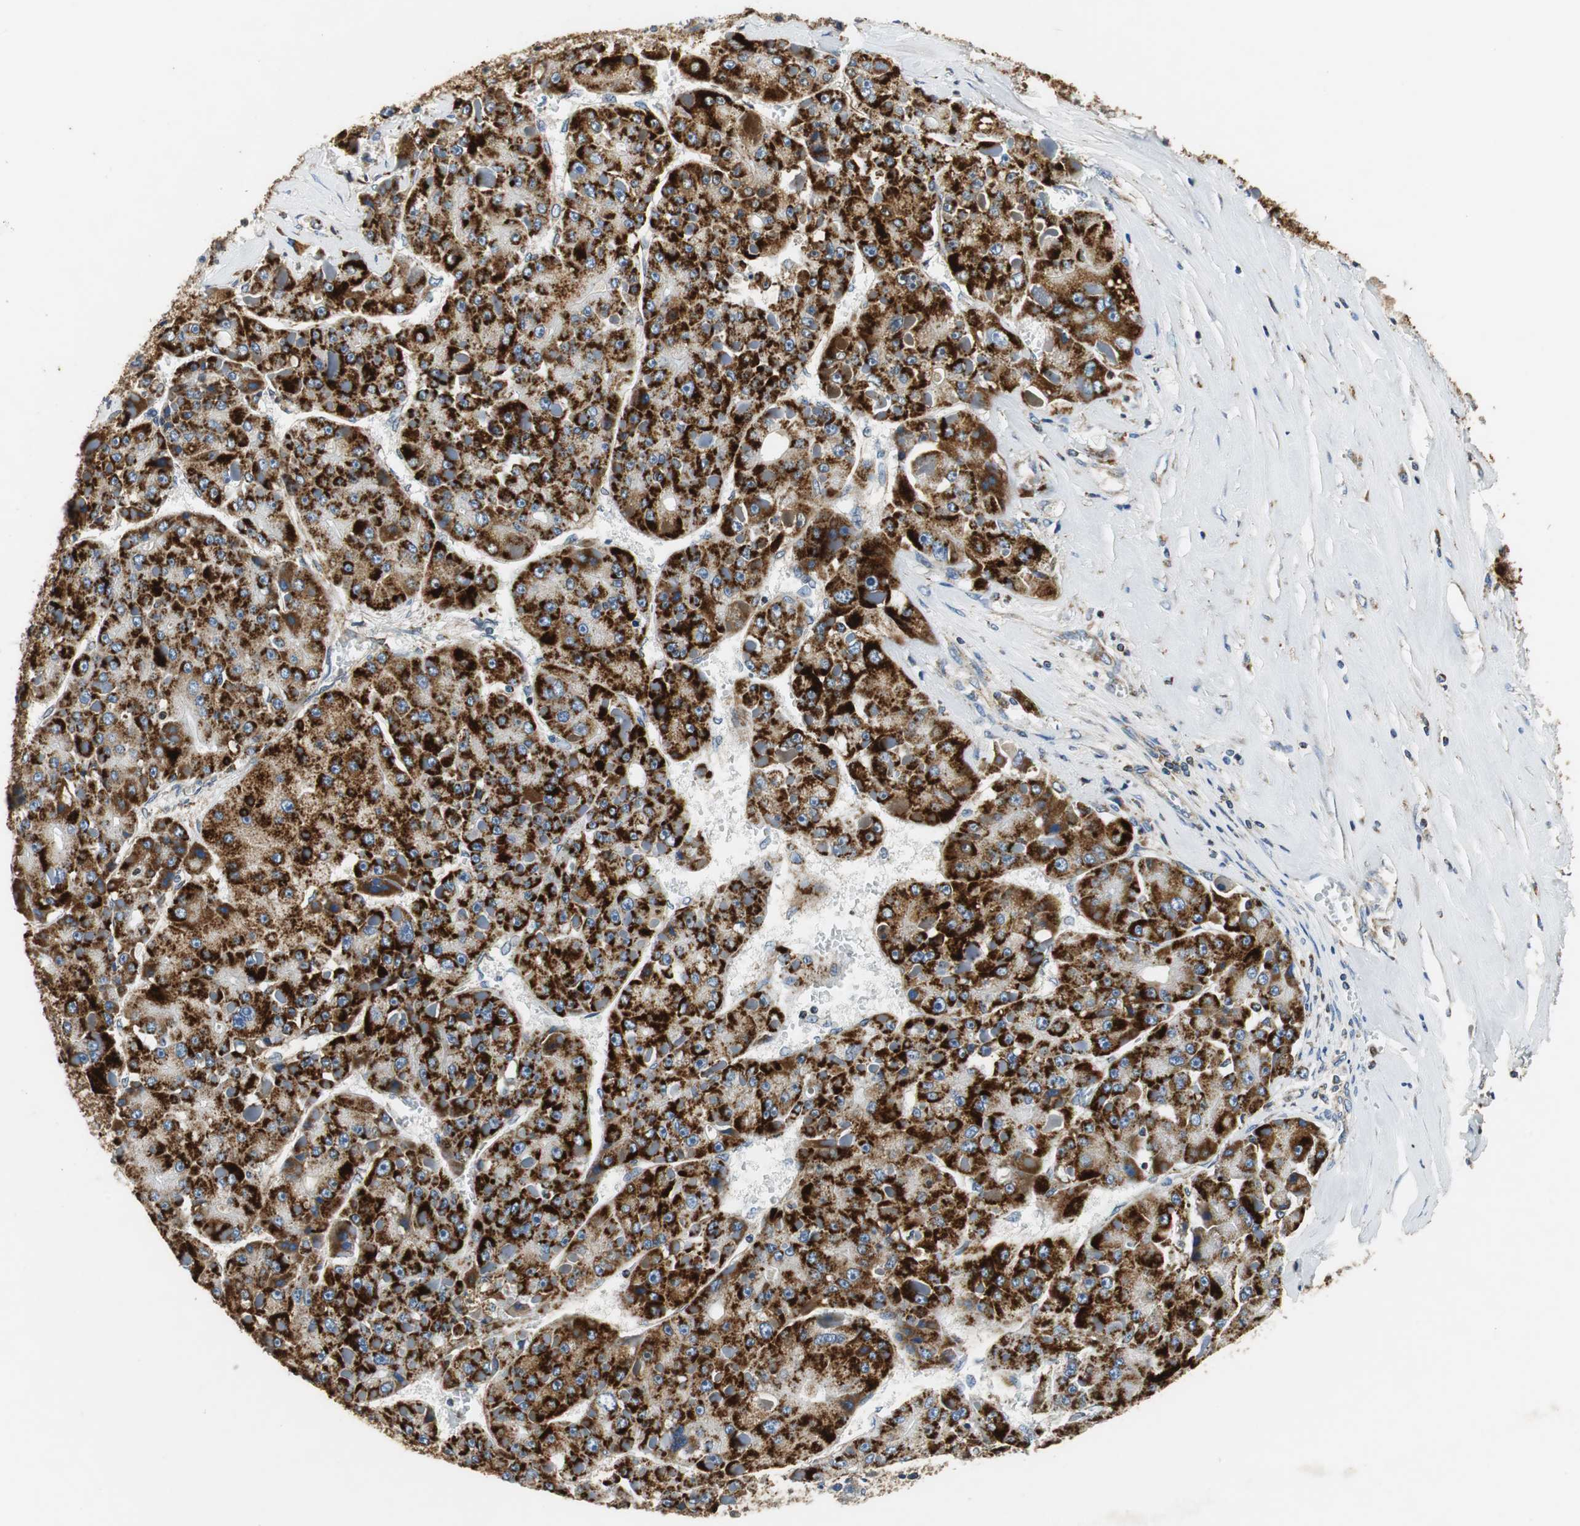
{"staining": {"intensity": "strong", "quantity": ">75%", "location": "cytoplasmic/membranous"}, "tissue": "liver cancer", "cell_type": "Tumor cells", "image_type": "cancer", "snomed": [{"axis": "morphology", "description": "Carcinoma, Hepatocellular, NOS"}, {"axis": "topography", "description": "Liver"}], "caption": "Liver cancer (hepatocellular carcinoma) tissue displays strong cytoplasmic/membranous expression in about >75% of tumor cells The protein is stained brown, and the nuclei are stained in blue (DAB IHC with brightfield microscopy, high magnification).", "gene": "GSTK1", "patient": {"sex": "female", "age": 73}}